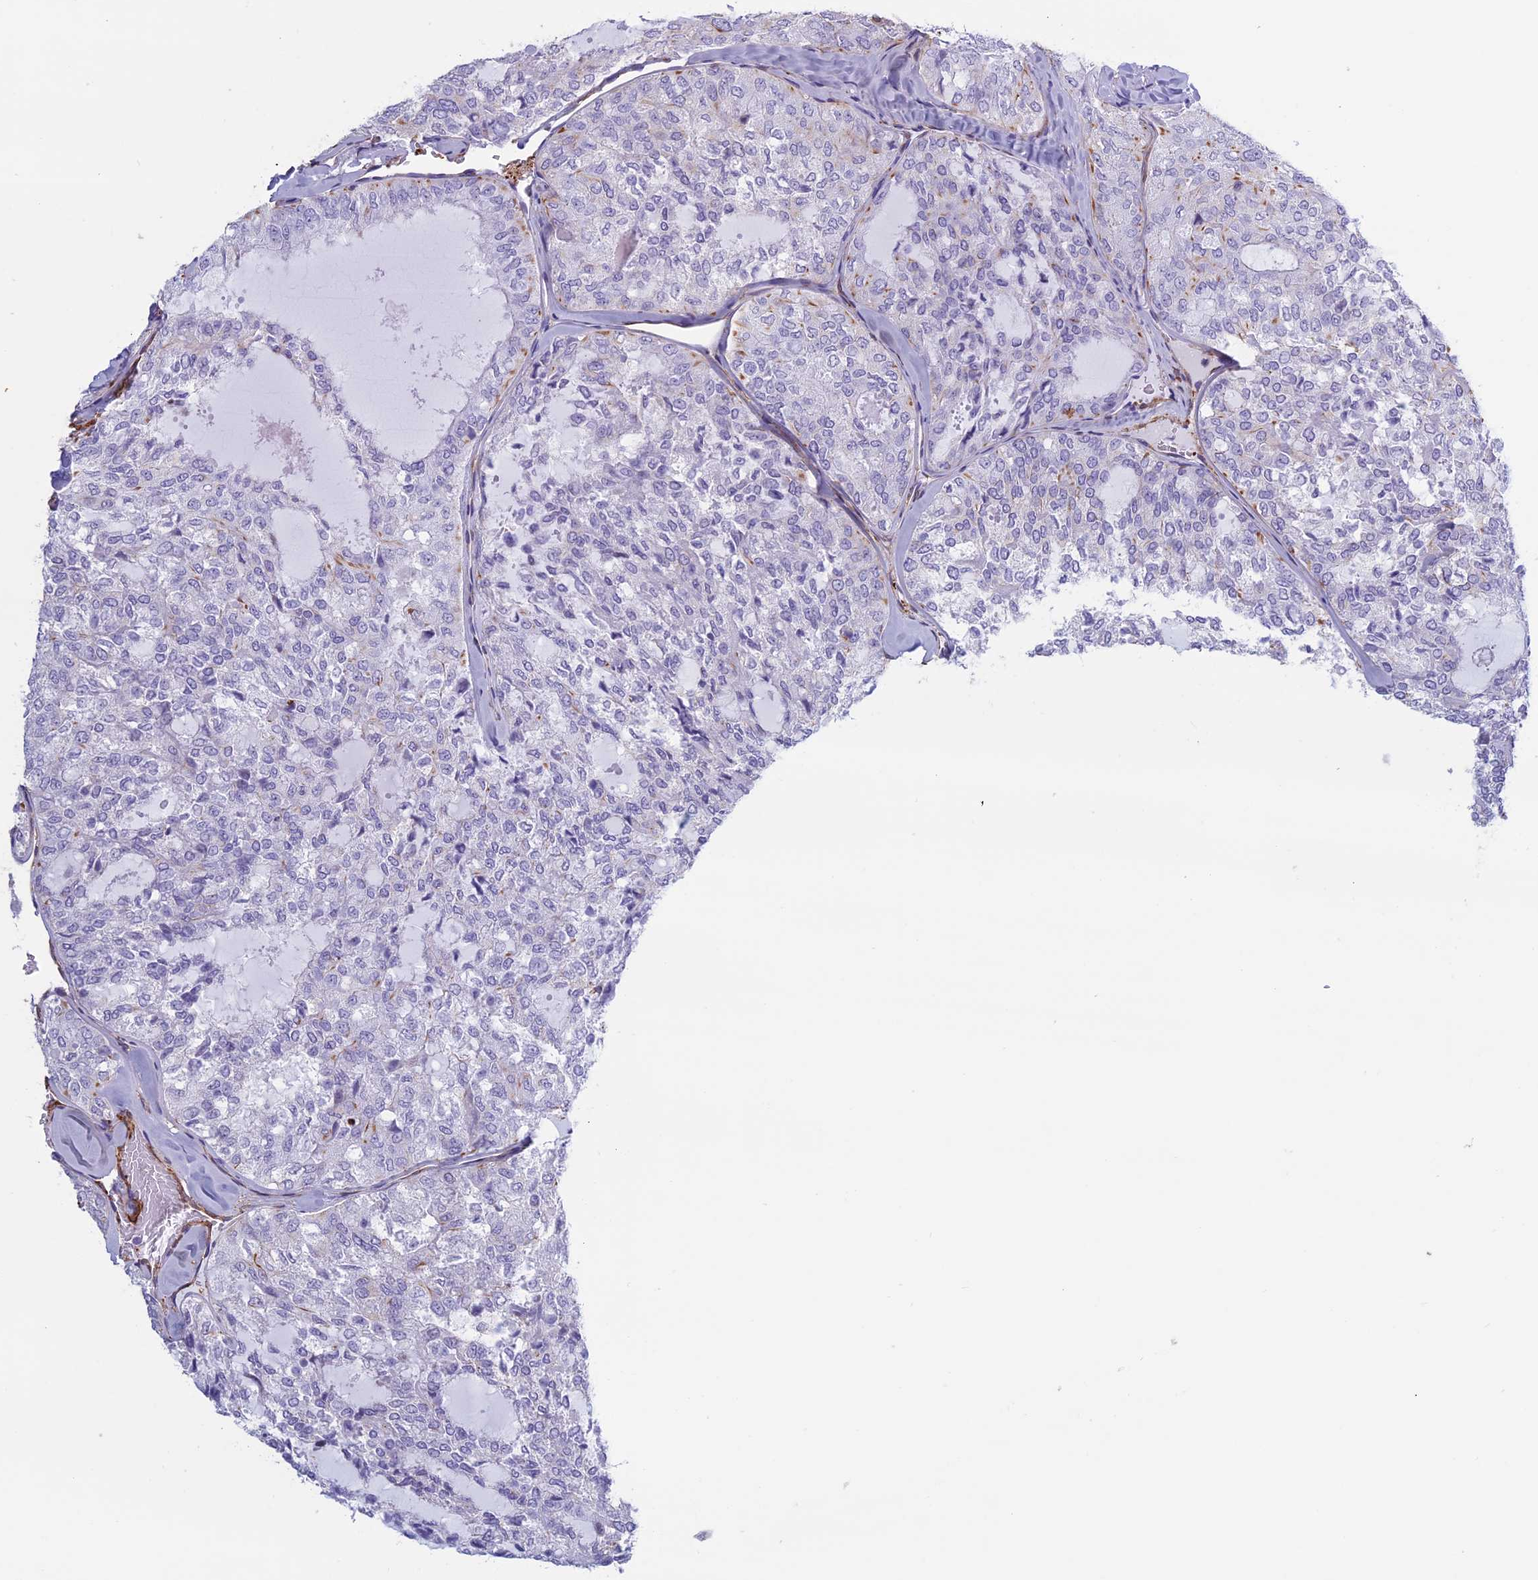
{"staining": {"intensity": "negative", "quantity": "none", "location": "none"}, "tissue": "thyroid cancer", "cell_type": "Tumor cells", "image_type": "cancer", "snomed": [{"axis": "morphology", "description": "Follicular adenoma carcinoma, NOS"}, {"axis": "topography", "description": "Thyroid gland"}], "caption": "Immunohistochemistry of human thyroid cancer (follicular adenoma carcinoma) demonstrates no positivity in tumor cells.", "gene": "ANGPTL2", "patient": {"sex": "male", "age": 75}}